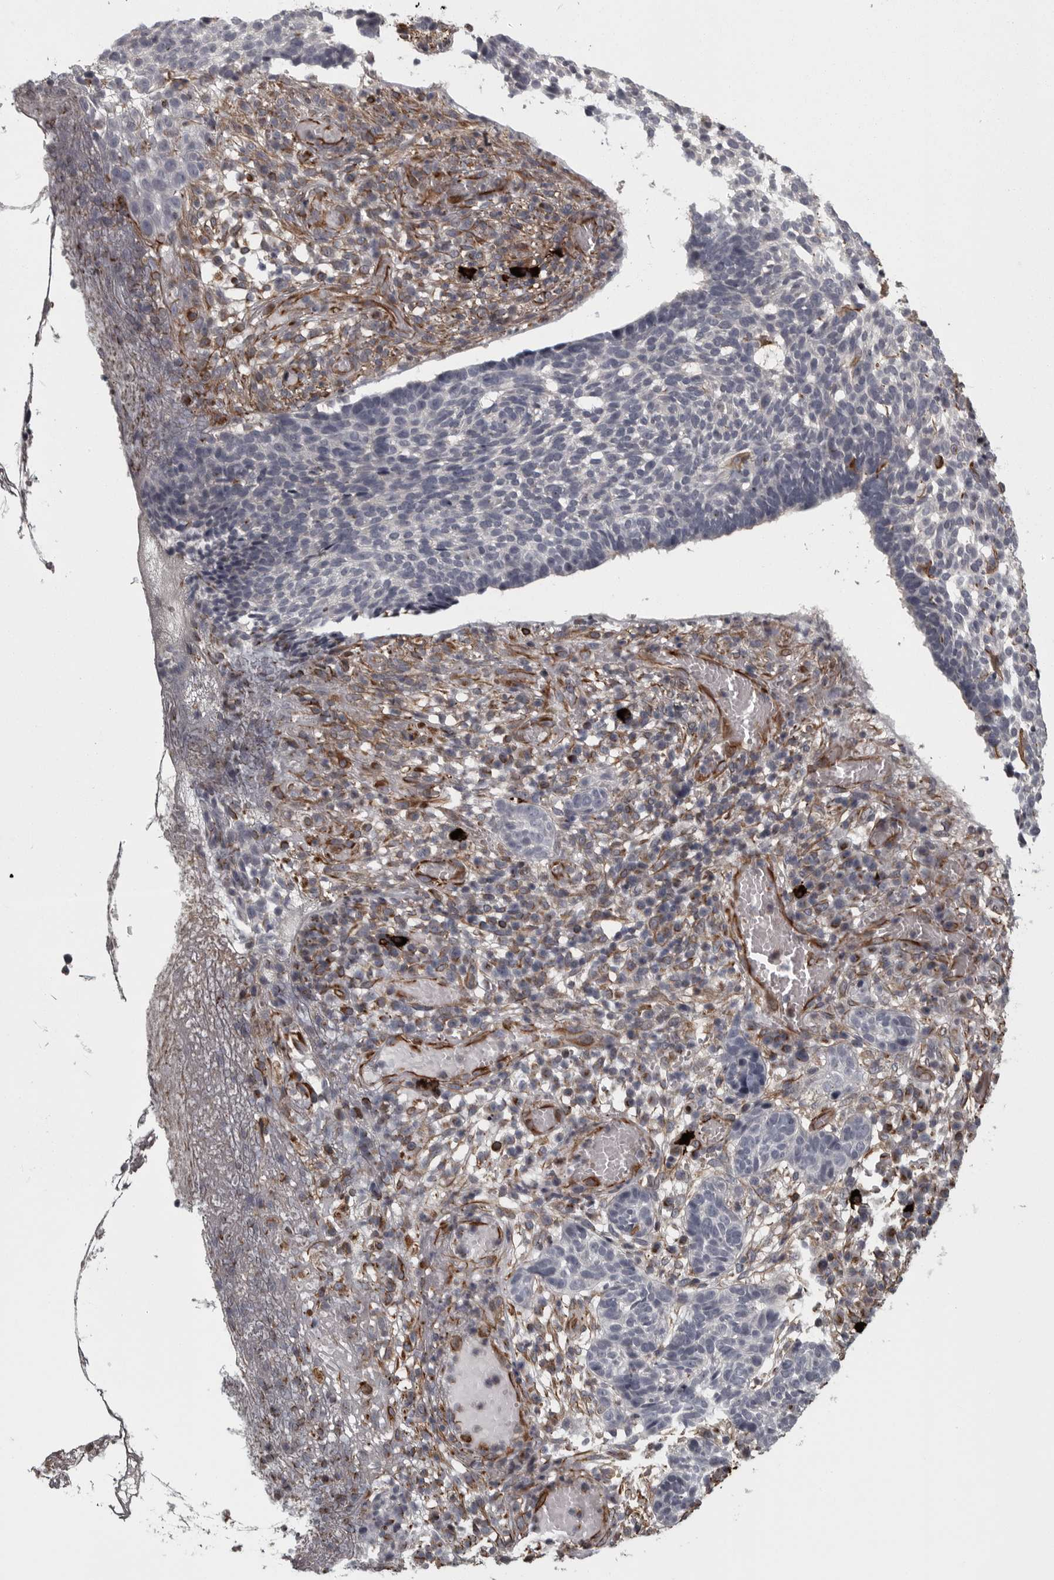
{"staining": {"intensity": "negative", "quantity": "none", "location": "none"}, "tissue": "skin cancer", "cell_type": "Tumor cells", "image_type": "cancer", "snomed": [{"axis": "morphology", "description": "Basal cell carcinoma"}, {"axis": "topography", "description": "Skin"}], "caption": "The histopathology image demonstrates no staining of tumor cells in skin cancer.", "gene": "FAAP100", "patient": {"sex": "male", "age": 85}}